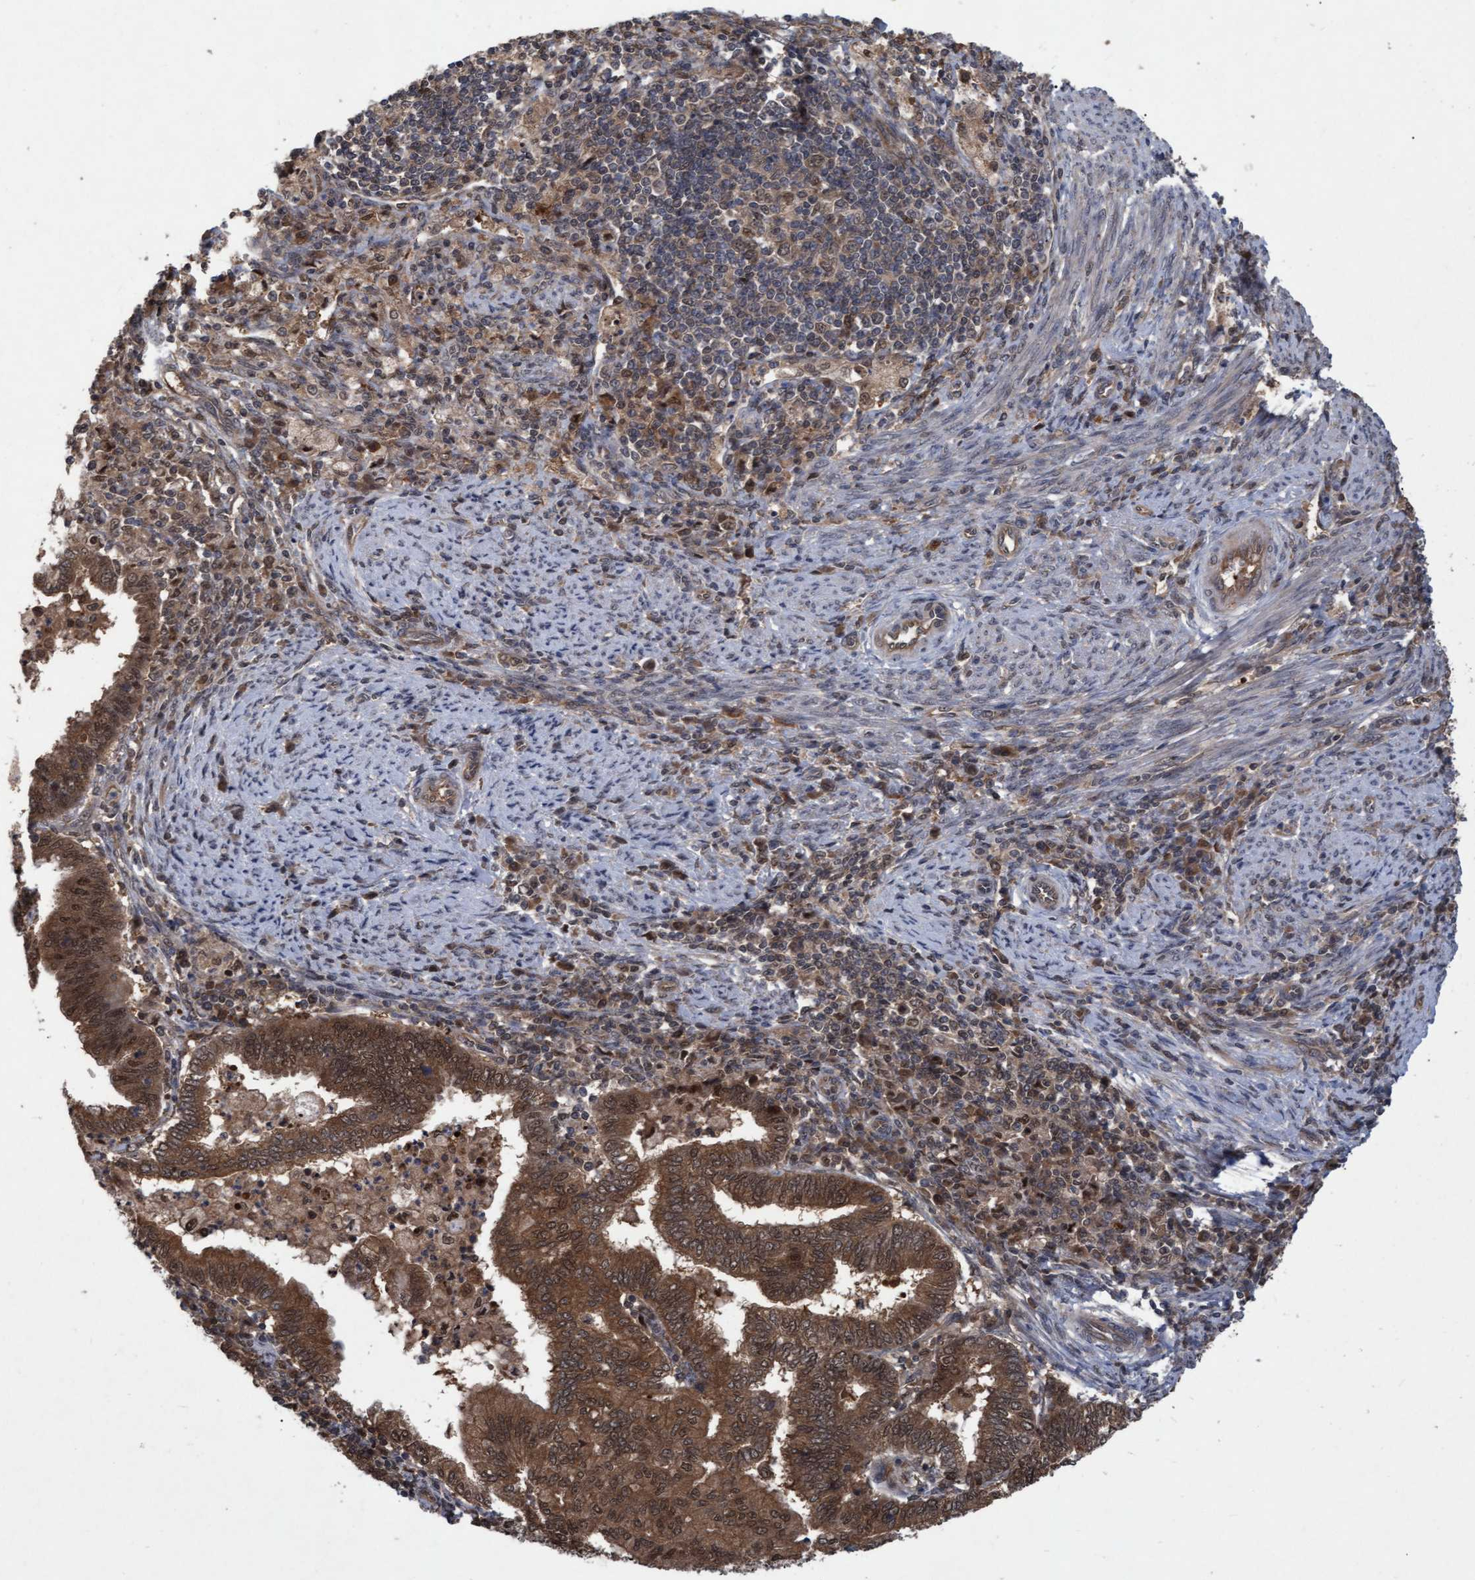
{"staining": {"intensity": "moderate", "quantity": ">75%", "location": "cytoplasmic/membranous,nuclear"}, "tissue": "endometrial cancer", "cell_type": "Tumor cells", "image_type": "cancer", "snomed": [{"axis": "morphology", "description": "Polyp, NOS"}, {"axis": "morphology", "description": "Adenocarcinoma, NOS"}, {"axis": "morphology", "description": "Adenoma, NOS"}, {"axis": "topography", "description": "Endometrium"}], "caption": "Immunohistochemical staining of human endometrial cancer (adenocarcinoma) shows moderate cytoplasmic/membranous and nuclear protein staining in about >75% of tumor cells.", "gene": "PSMB6", "patient": {"sex": "female", "age": 79}}